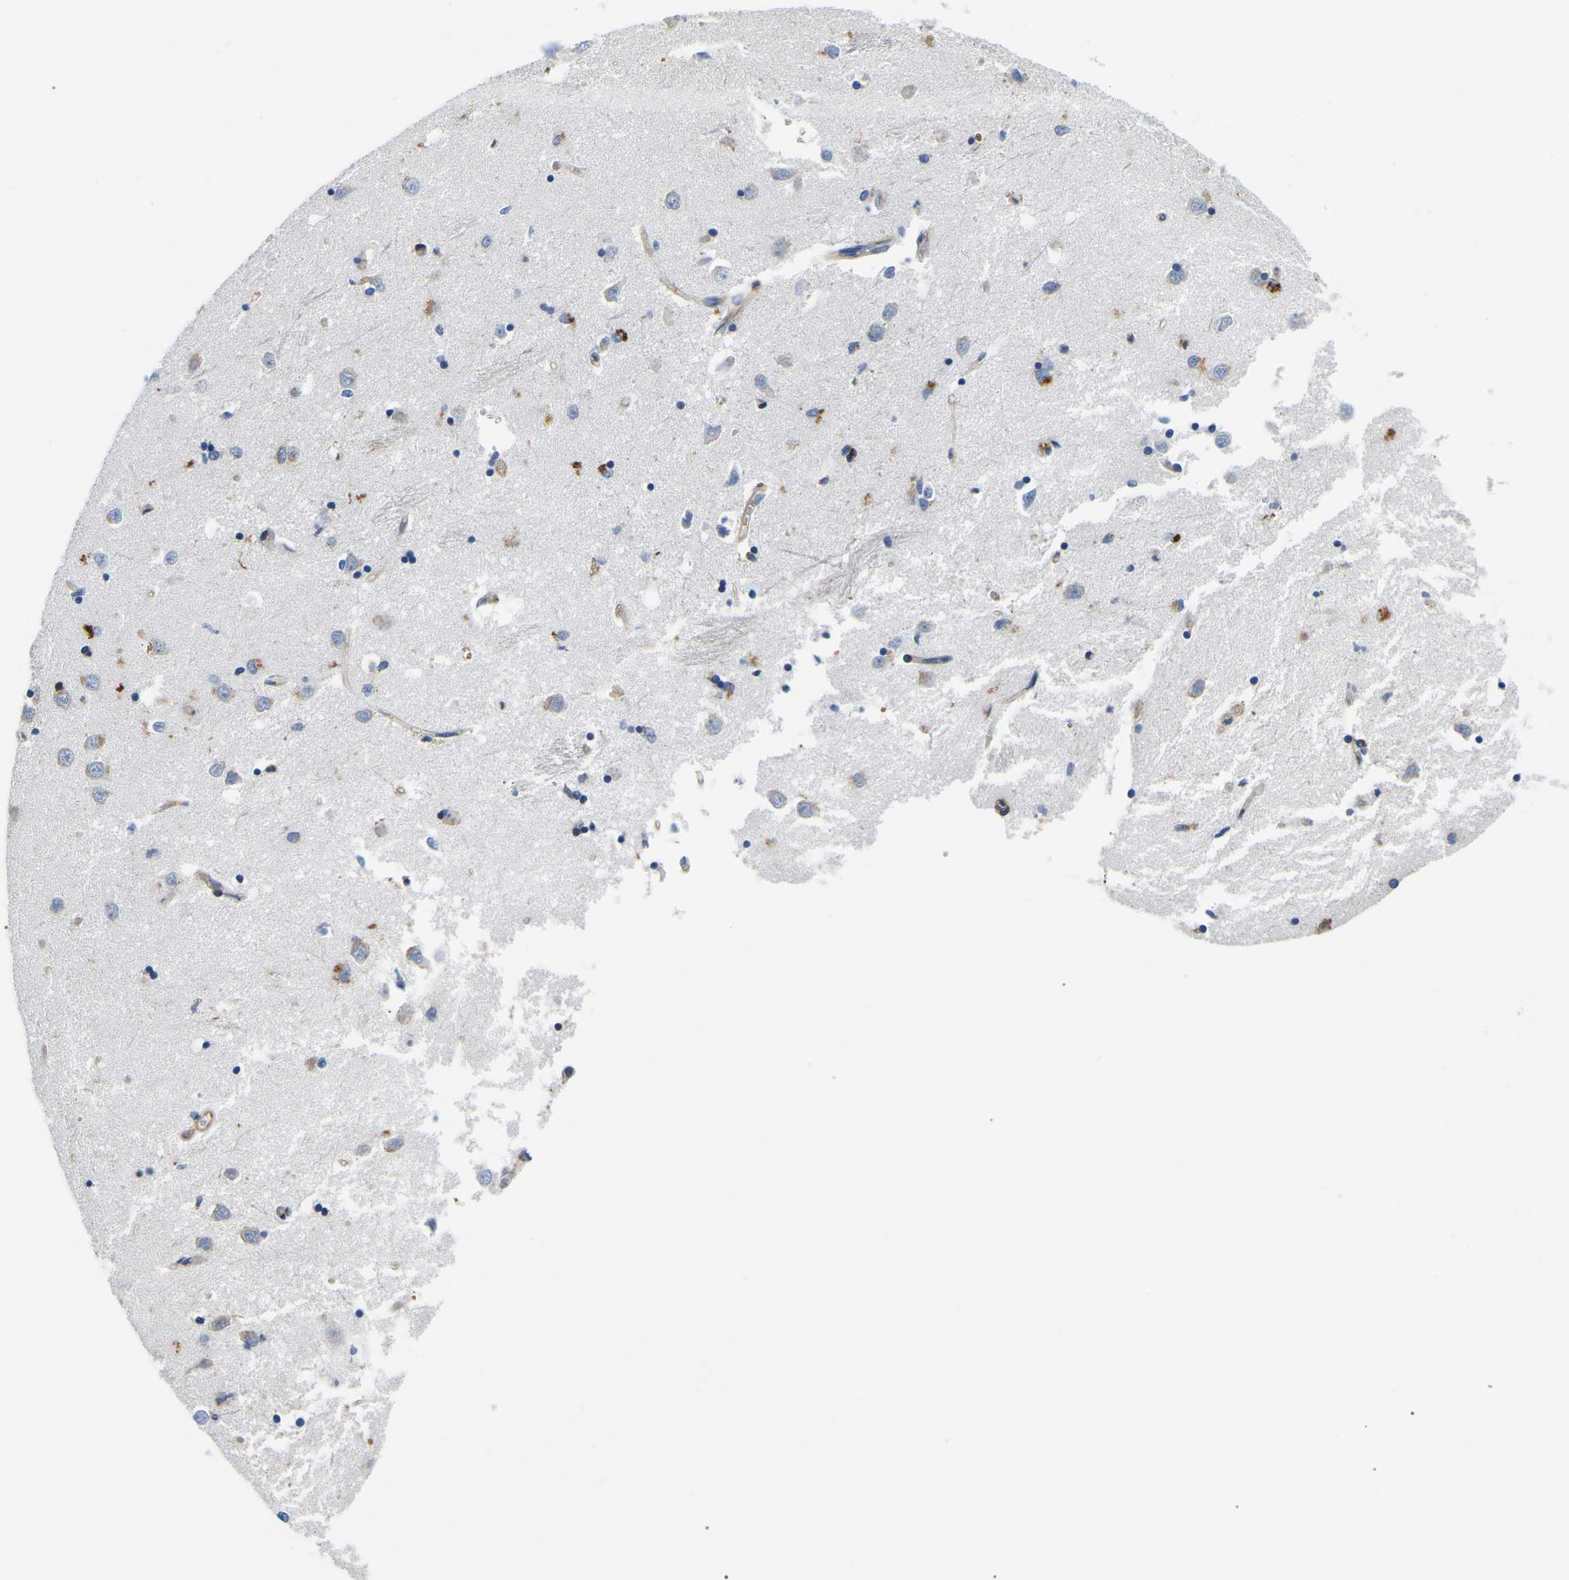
{"staining": {"intensity": "weak", "quantity": "<25%", "location": "cytoplasmic/membranous"}, "tissue": "caudate", "cell_type": "Glial cells", "image_type": "normal", "snomed": [{"axis": "morphology", "description": "Normal tissue, NOS"}, {"axis": "topography", "description": "Lateral ventricle wall"}], "caption": "This photomicrograph is of unremarkable caudate stained with immunohistochemistry to label a protein in brown with the nuclei are counter-stained blue. There is no staining in glial cells.", "gene": "DUSP8", "patient": {"sex": "female", "age": 19}}